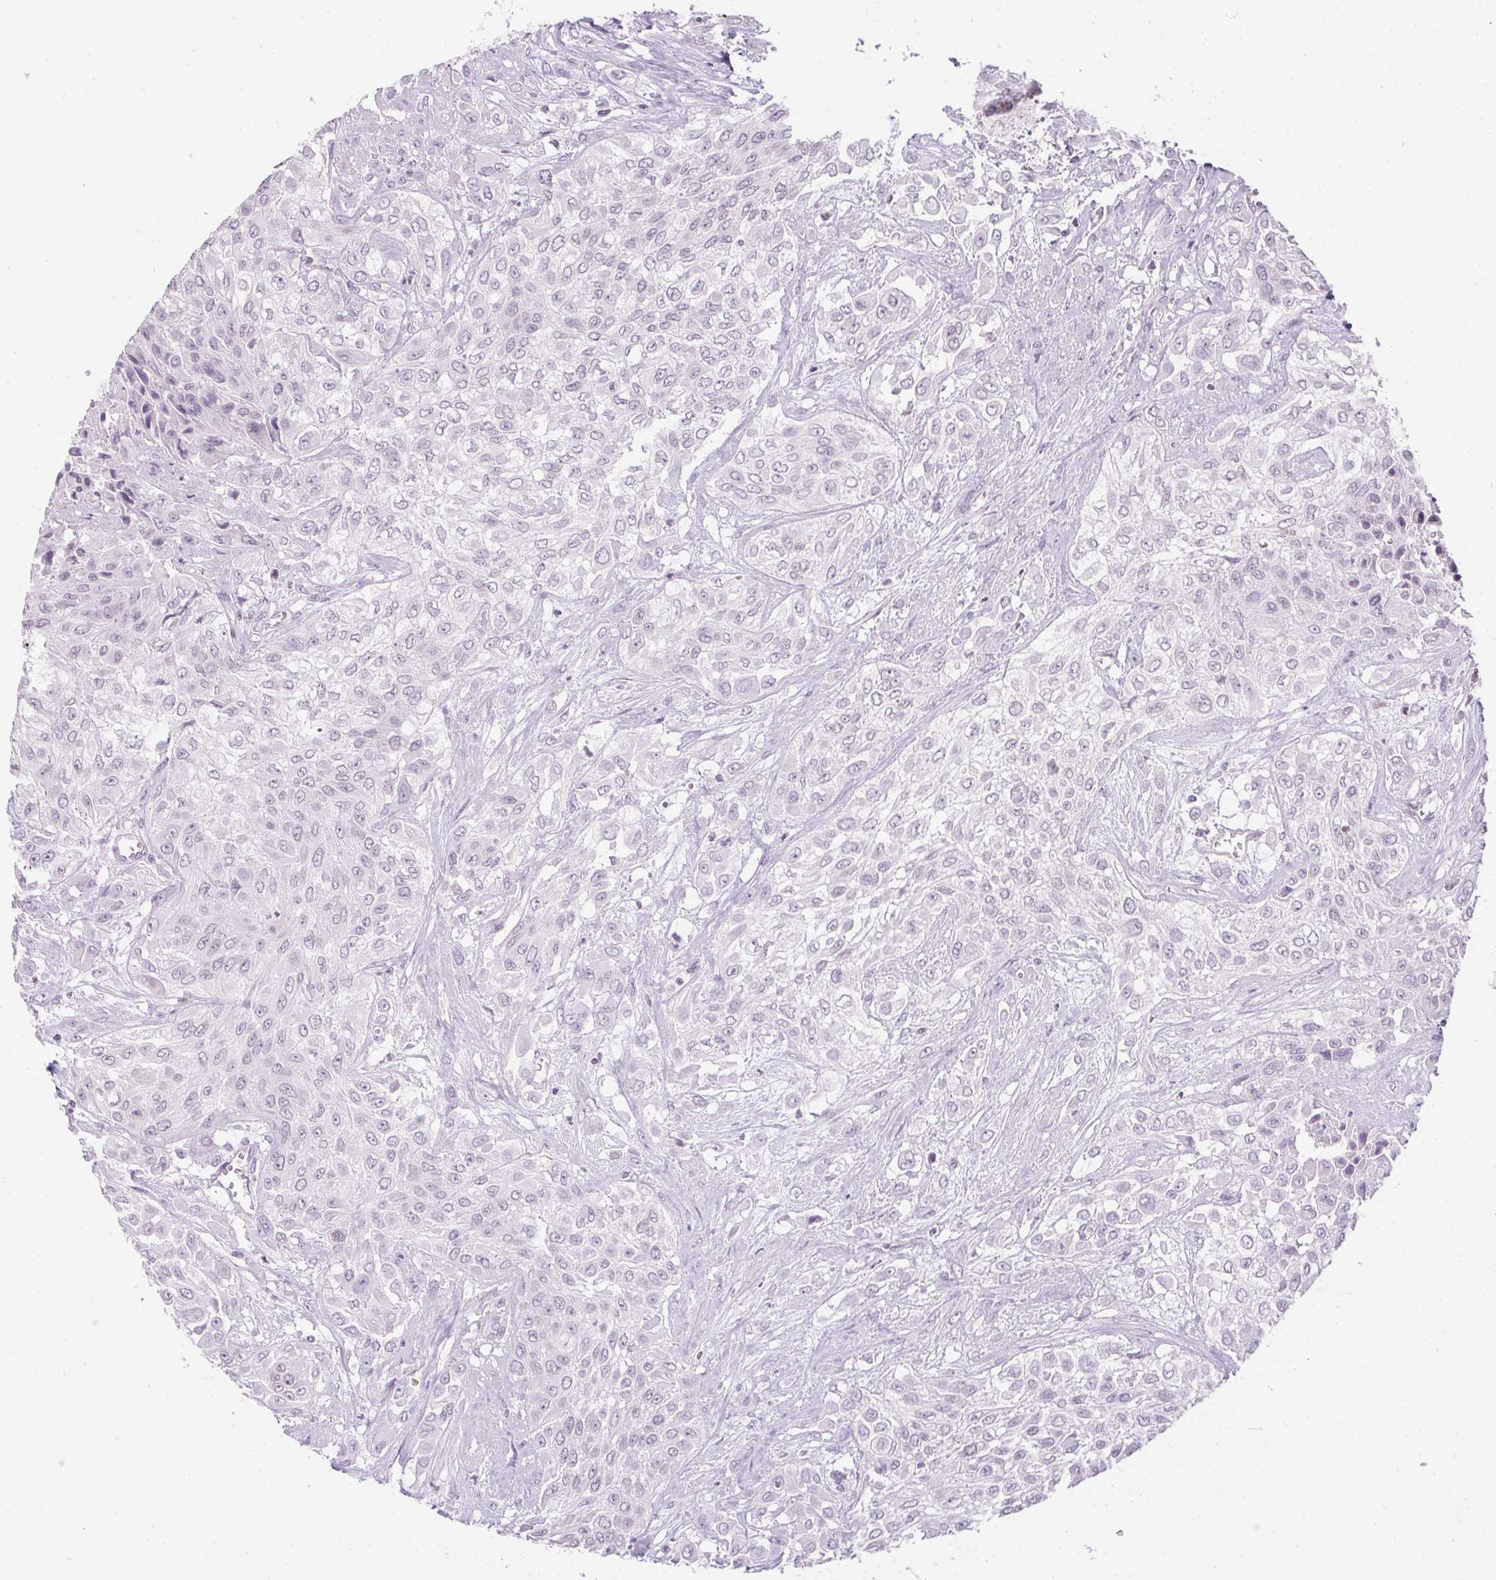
{"staining": {"intensity": "negative", "quantity": "none", "location": "none"}, "tissue": "urothelial cancer", "cell_type": "Tumor cells", "image_type": "cancer", "snomed": [{"axis": "morphology", "description": "Urothelial carcinoma, High grade"}, {"axis": "topography", "description": "Urinary bladder"}], "caption": "Immunohistochemistry (IHC) of urothelial carcinoma (high-grade) exhibits no expression in tumor cells. (Stains: DAB (3,3'-diaminobenzidine) IHC with hematoxylin counter stain, Microscopy: brightfield microscopy at high magnification).", "gene": "PRL", "patient": {"sex": "male", "age": 57}}